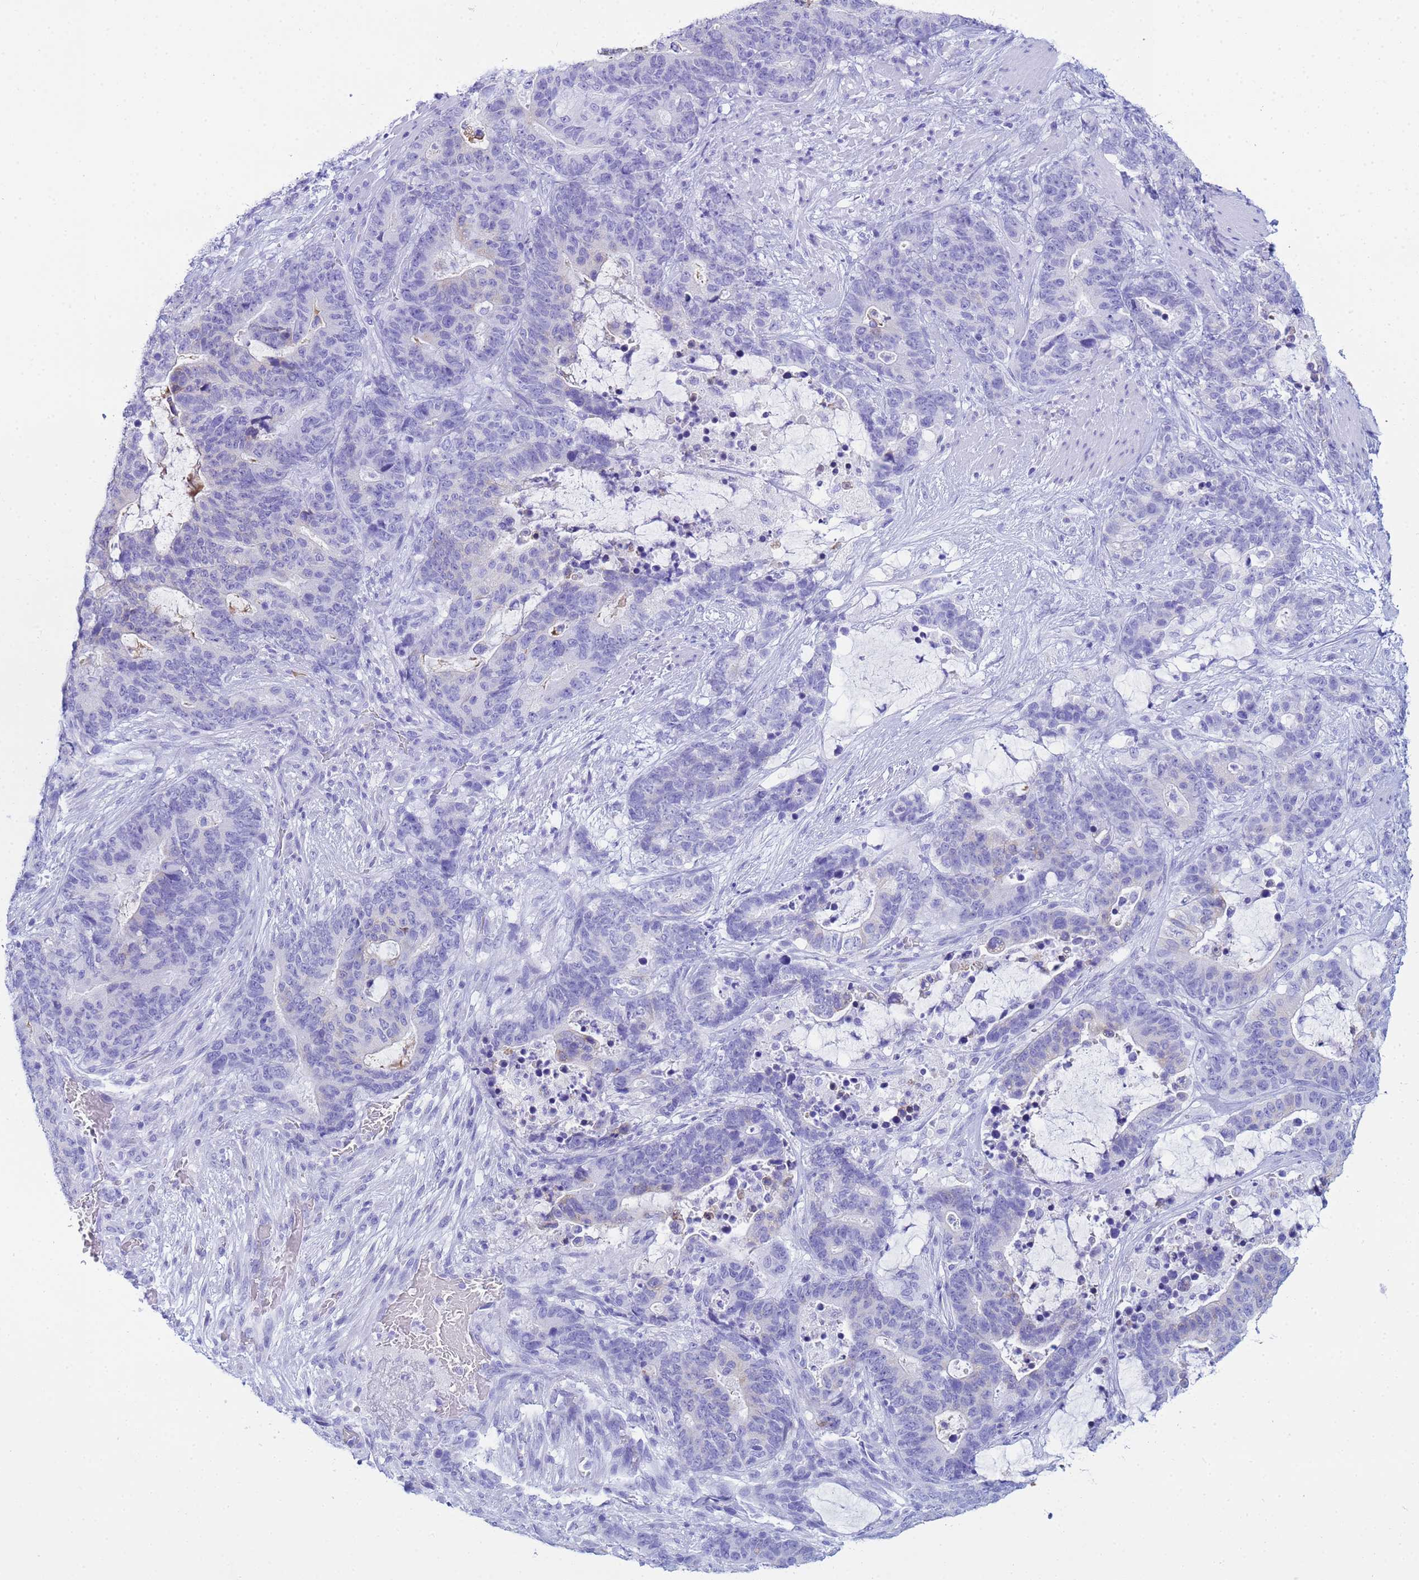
{"staining": {"intensity": "negative", "quantity": "none", "location": "none"}, "tissue": "stomach cancer", "cell_type": "Tumor cells", "image_type": "cancer", "snomed": [{"axis": "morphology", "description": "Adenocarcinoma, NOS"}, {"axis": "topography", "description": "Stomach"}], "caption": "Micrograph shows no protein staining in tumor cells of stomach adenocarcinoma tissue.", "gene": "AQP12A", "patient": {"sex": "female", "age": 76}}